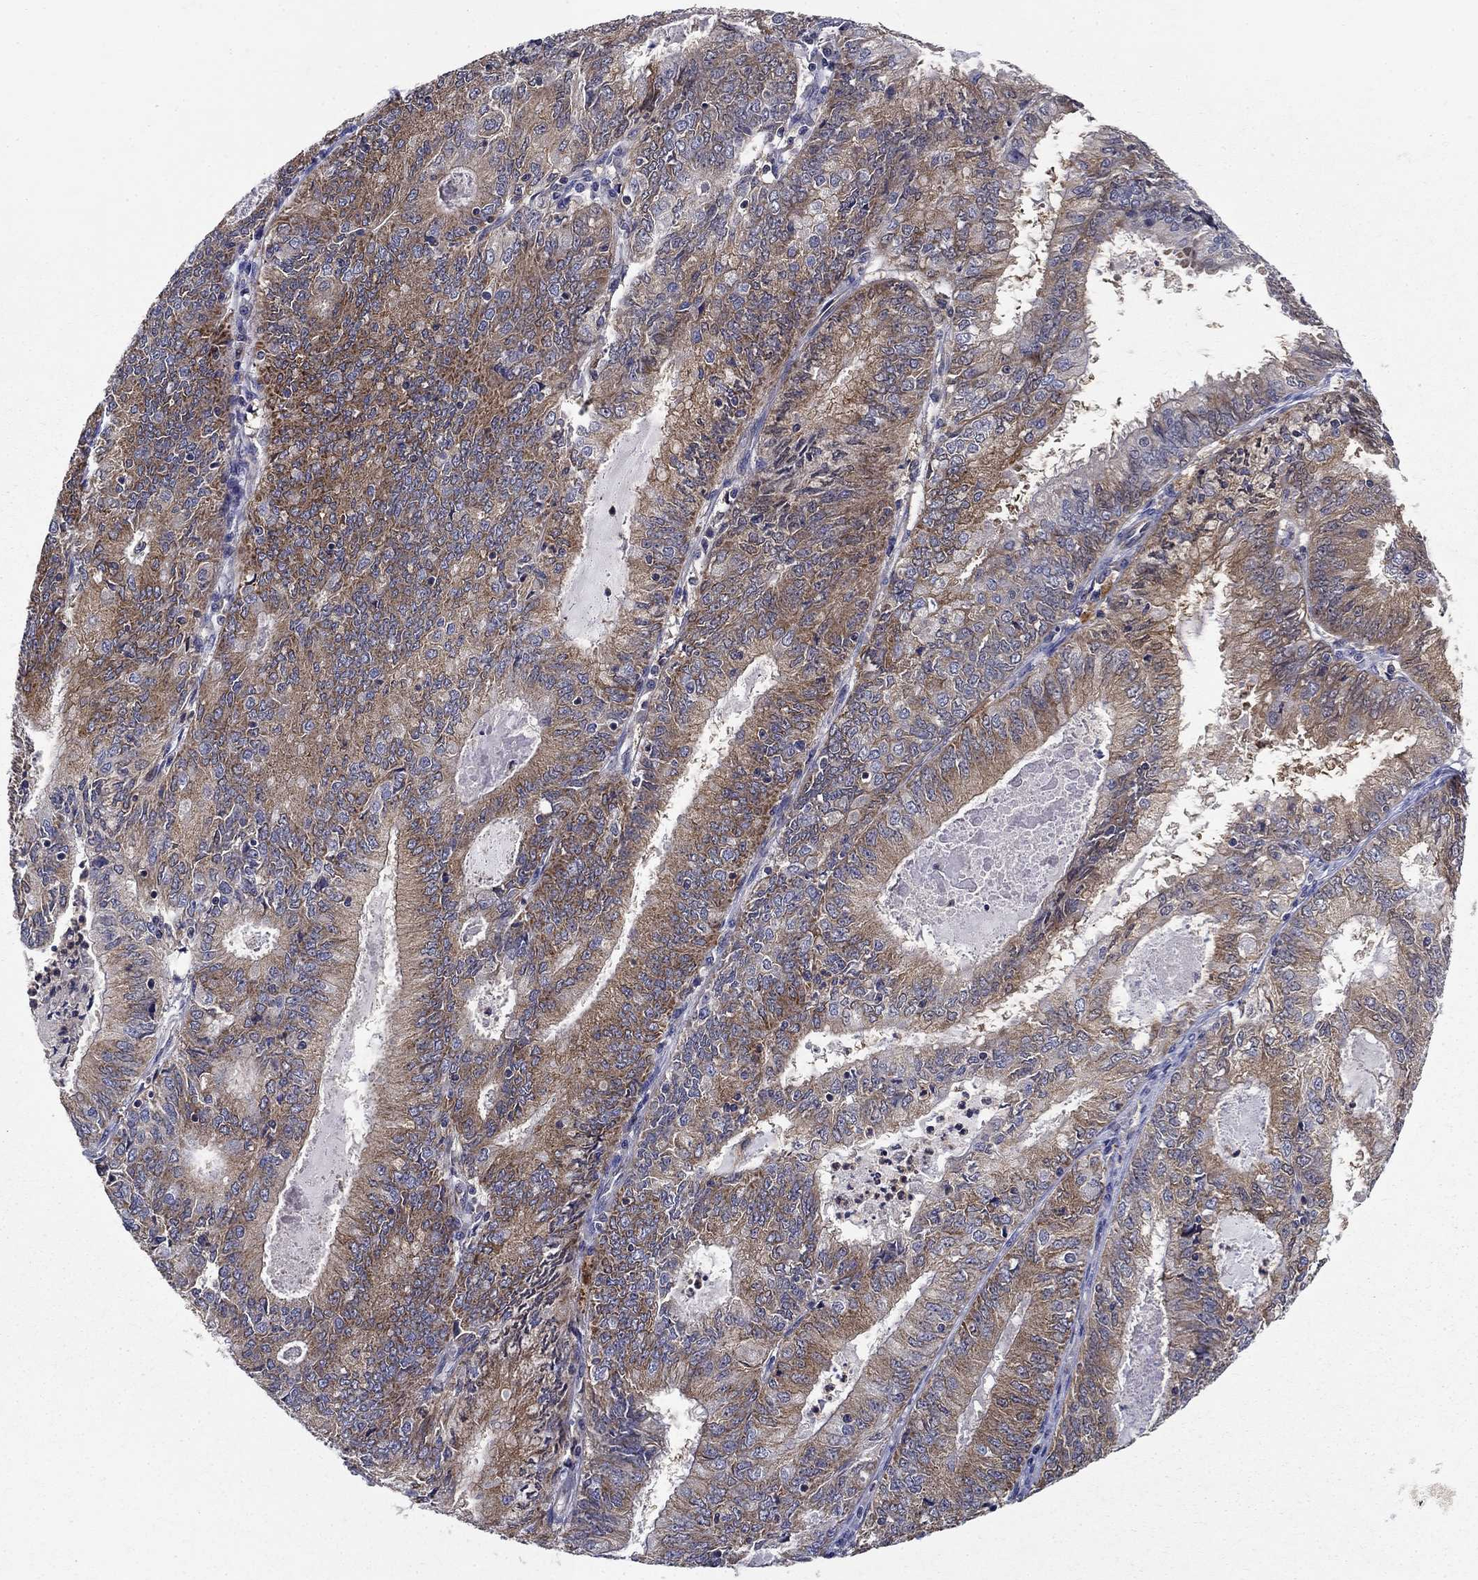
{"staining": {"intensity": "moderate", "quantity": ">75%", "location": "cytoplasmic/membranous"}, "tissue": "endometrial cancer", "cell_type": "Tumor cells", "image_type": "cancer", "snomed": [{"axis": "morphology", "description": "Adenocarcinoma, NOS"}, {"axis": "topography", "description": "Endometrium"}], "caption": "Human endometrial cancer (adenocarcinoma) stained for a protein (brown) demonstrates moderate cytoplasmic/membranous positive staining in about >75% of tumor cells.", "gene": "GLTP", "patient": {"sex": "female", "age": 57}}